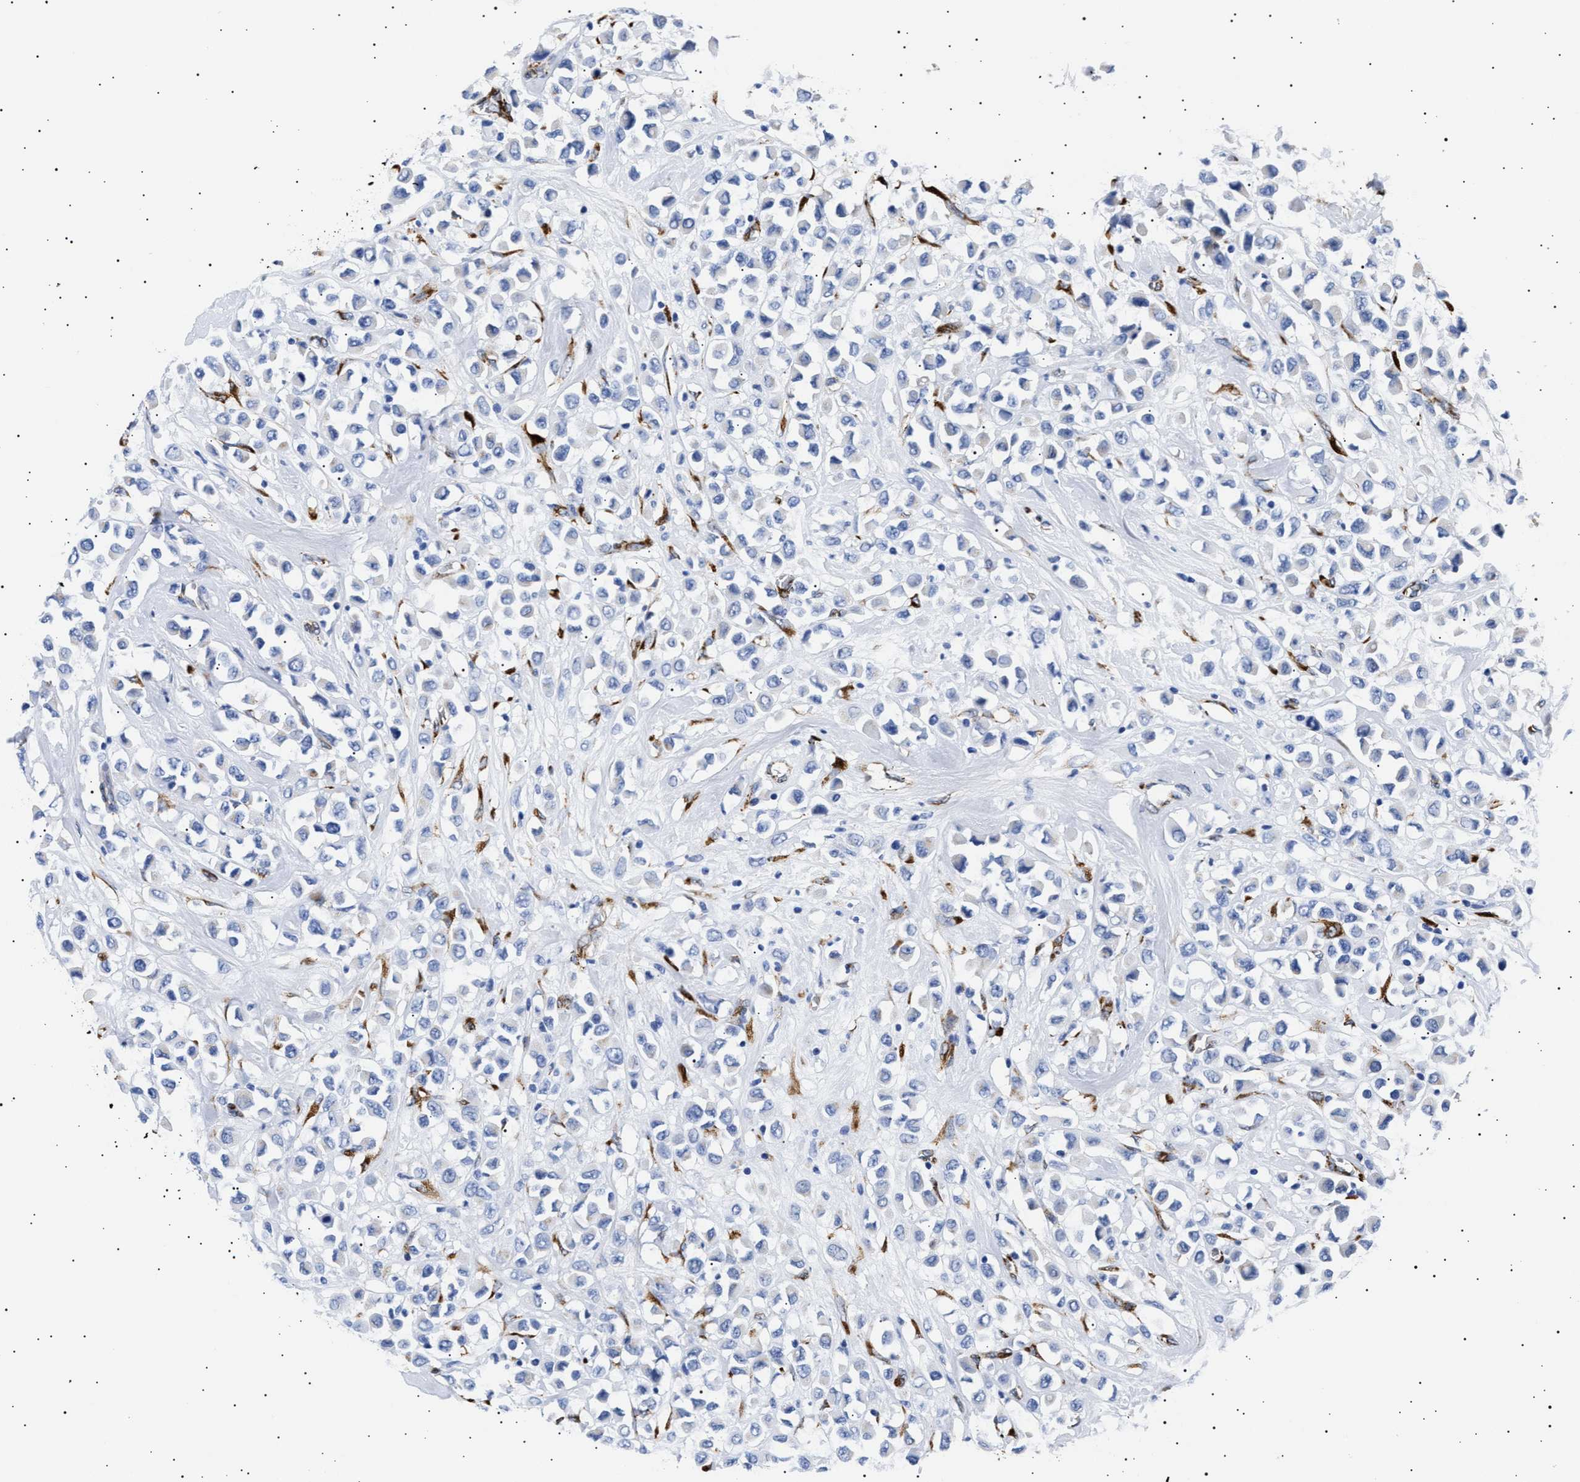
{"staining": {"intensity": "negative", "quantity": "none", "location": "none"}, "tissue": "breast cancer", "cell_type": "Tumor cells", "image_type": "cancer", "snomed": [{"axis": "morphology", "description": "Duct carcinoma"}, {"axis": "topography", "description": "Breast"}], "caption": "DAB (3,3'-diaminobenzidine) immunohistochemical staining of breast cancer (invasive ductal carcinoma) displays no significant expression in tumor cells.", "gene": "HEMGN", "patient": {"sex": "female", "age": 61}}